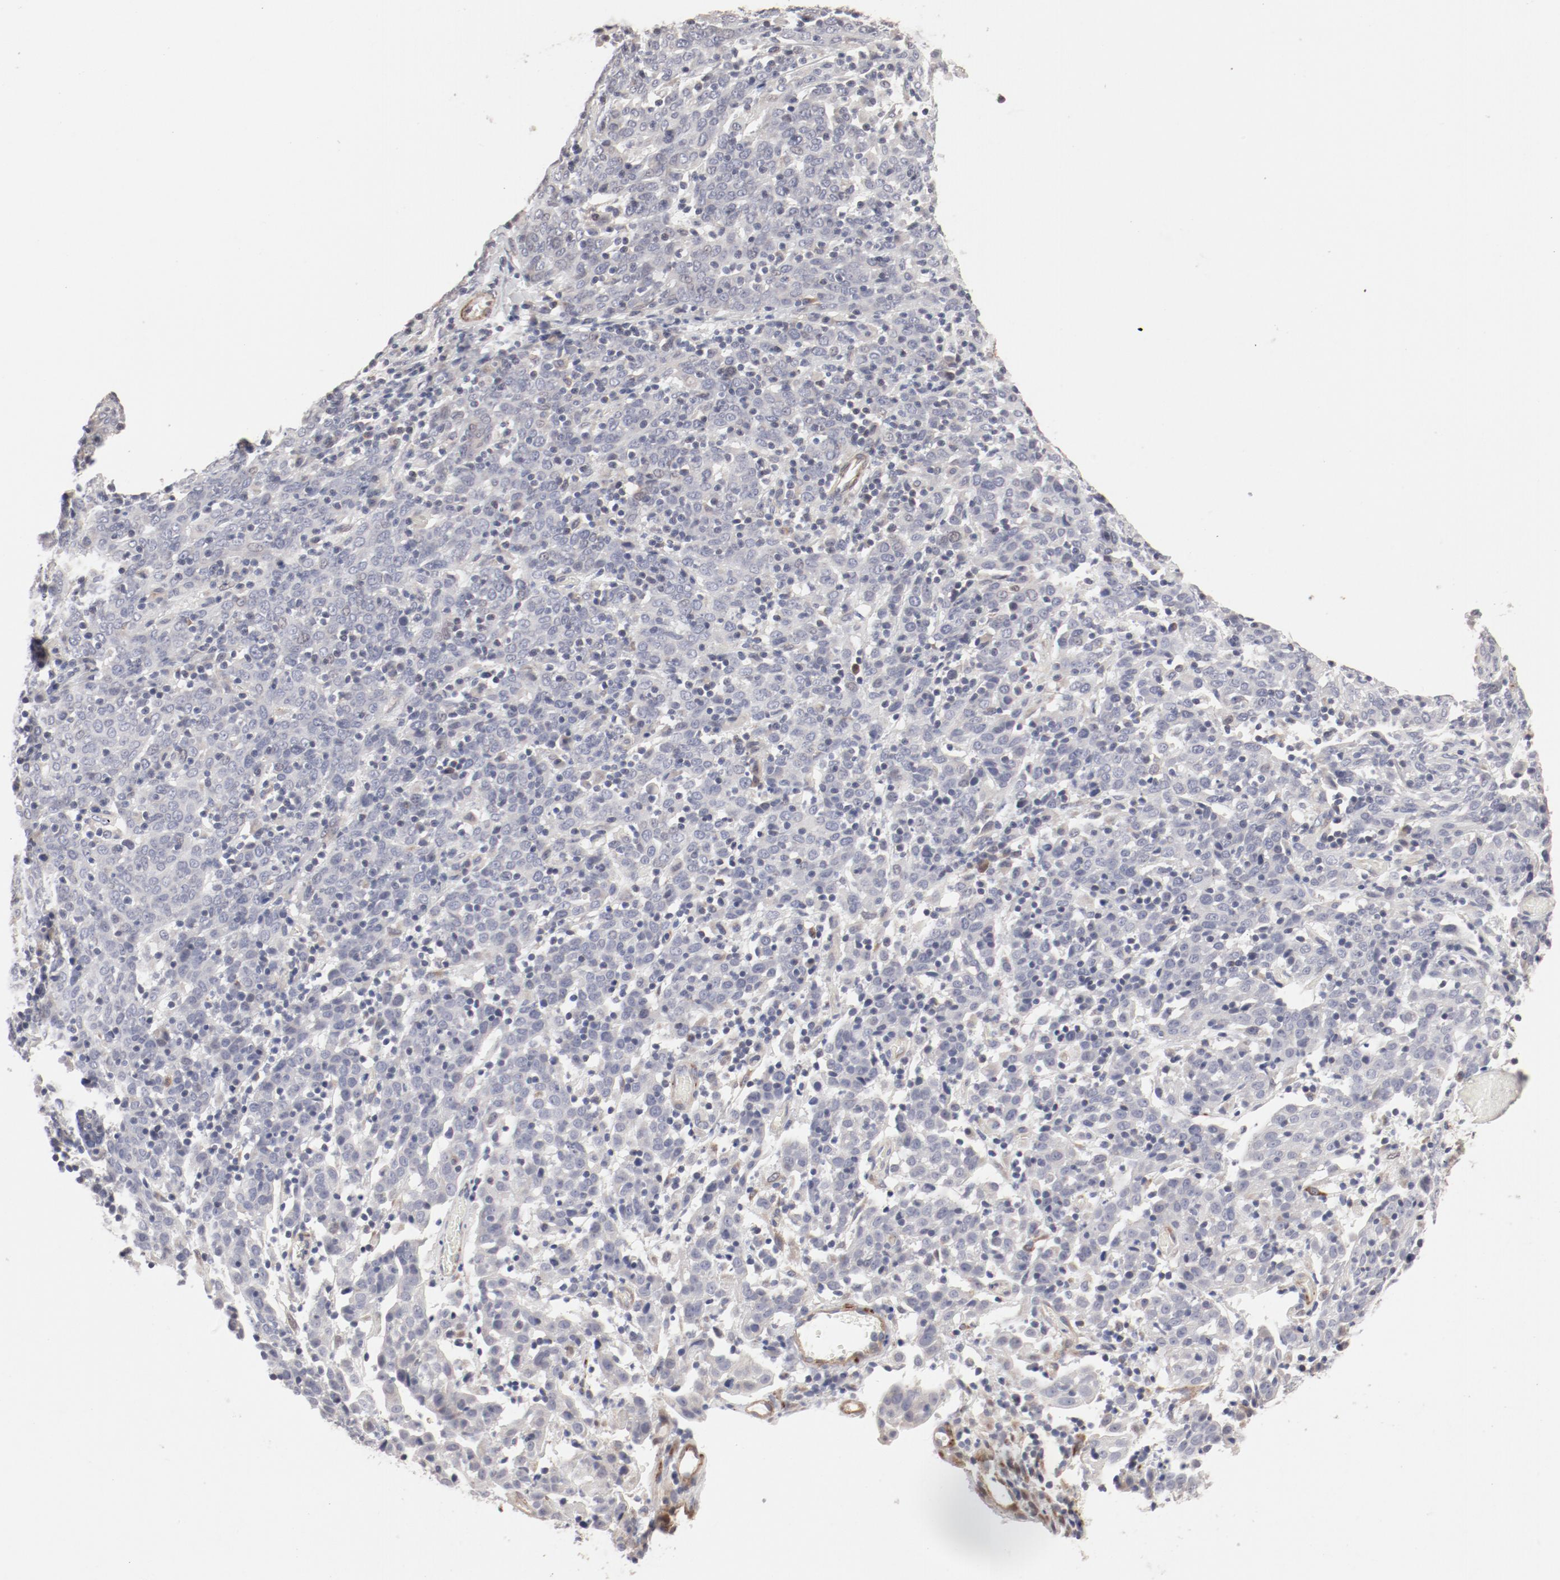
{"staining": {"intensity": "negative", "quantity": "none", "location": "none"}, "tissue": "cervical cancer", "cell_type": "Tumor cells", "image_type": "cancer", "snomed": [{"axis": "morphology", "description": "Normal tissue, NOS"}, {"axis": "morphology", "description": "Squamous cell carcinoma, NOS"}, {"axis": "topography", "description": "Cervix"}], "caption": "High magnification brightfield microscopy of squamous cell carcinoma (cervical) stained with DAB (3,3'-diaminobenzidine) (brown) and counterstained with hematoxylin (blue): tumor cells show no significant staining. (DAB immunohistochemistry with hematoxylin counter stain).", "gene": "MAGED4", "patient": {"sex": "female", "age": 67}}